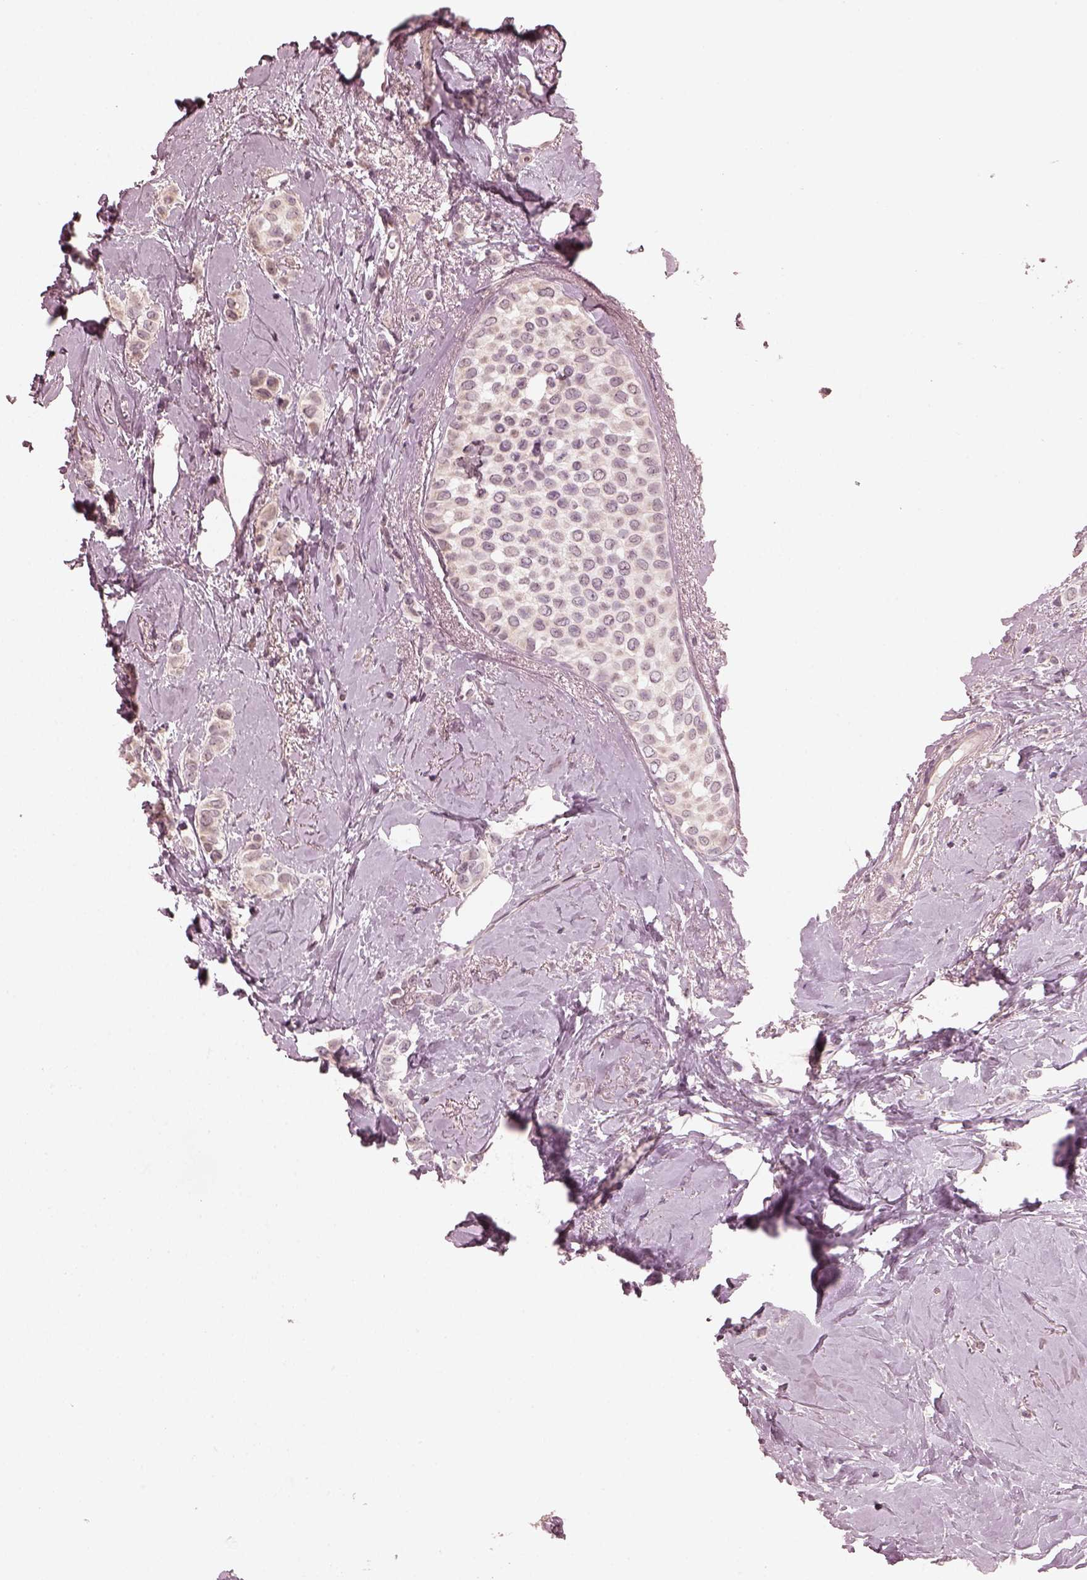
{"staining": {"intensity": "negative", "quantity": "none", "location": "none"}, "tissue": "breast cancer", "cell_type": "Tumor cells", "image_type": "cancer", "snomed": [{"axis": "morphology", "description": "Lobular carcinoma"}, {"axis": "topography", "description": "Breast"}], "caption": "DAB (3,3'-diaminobenzidine) immunohistochemical staining of lobular carcinoma (breast) exhibits no significant positivity in tumor cells.", "gene": "OPTC", "patient": {"sex": "female", "age": 66}}